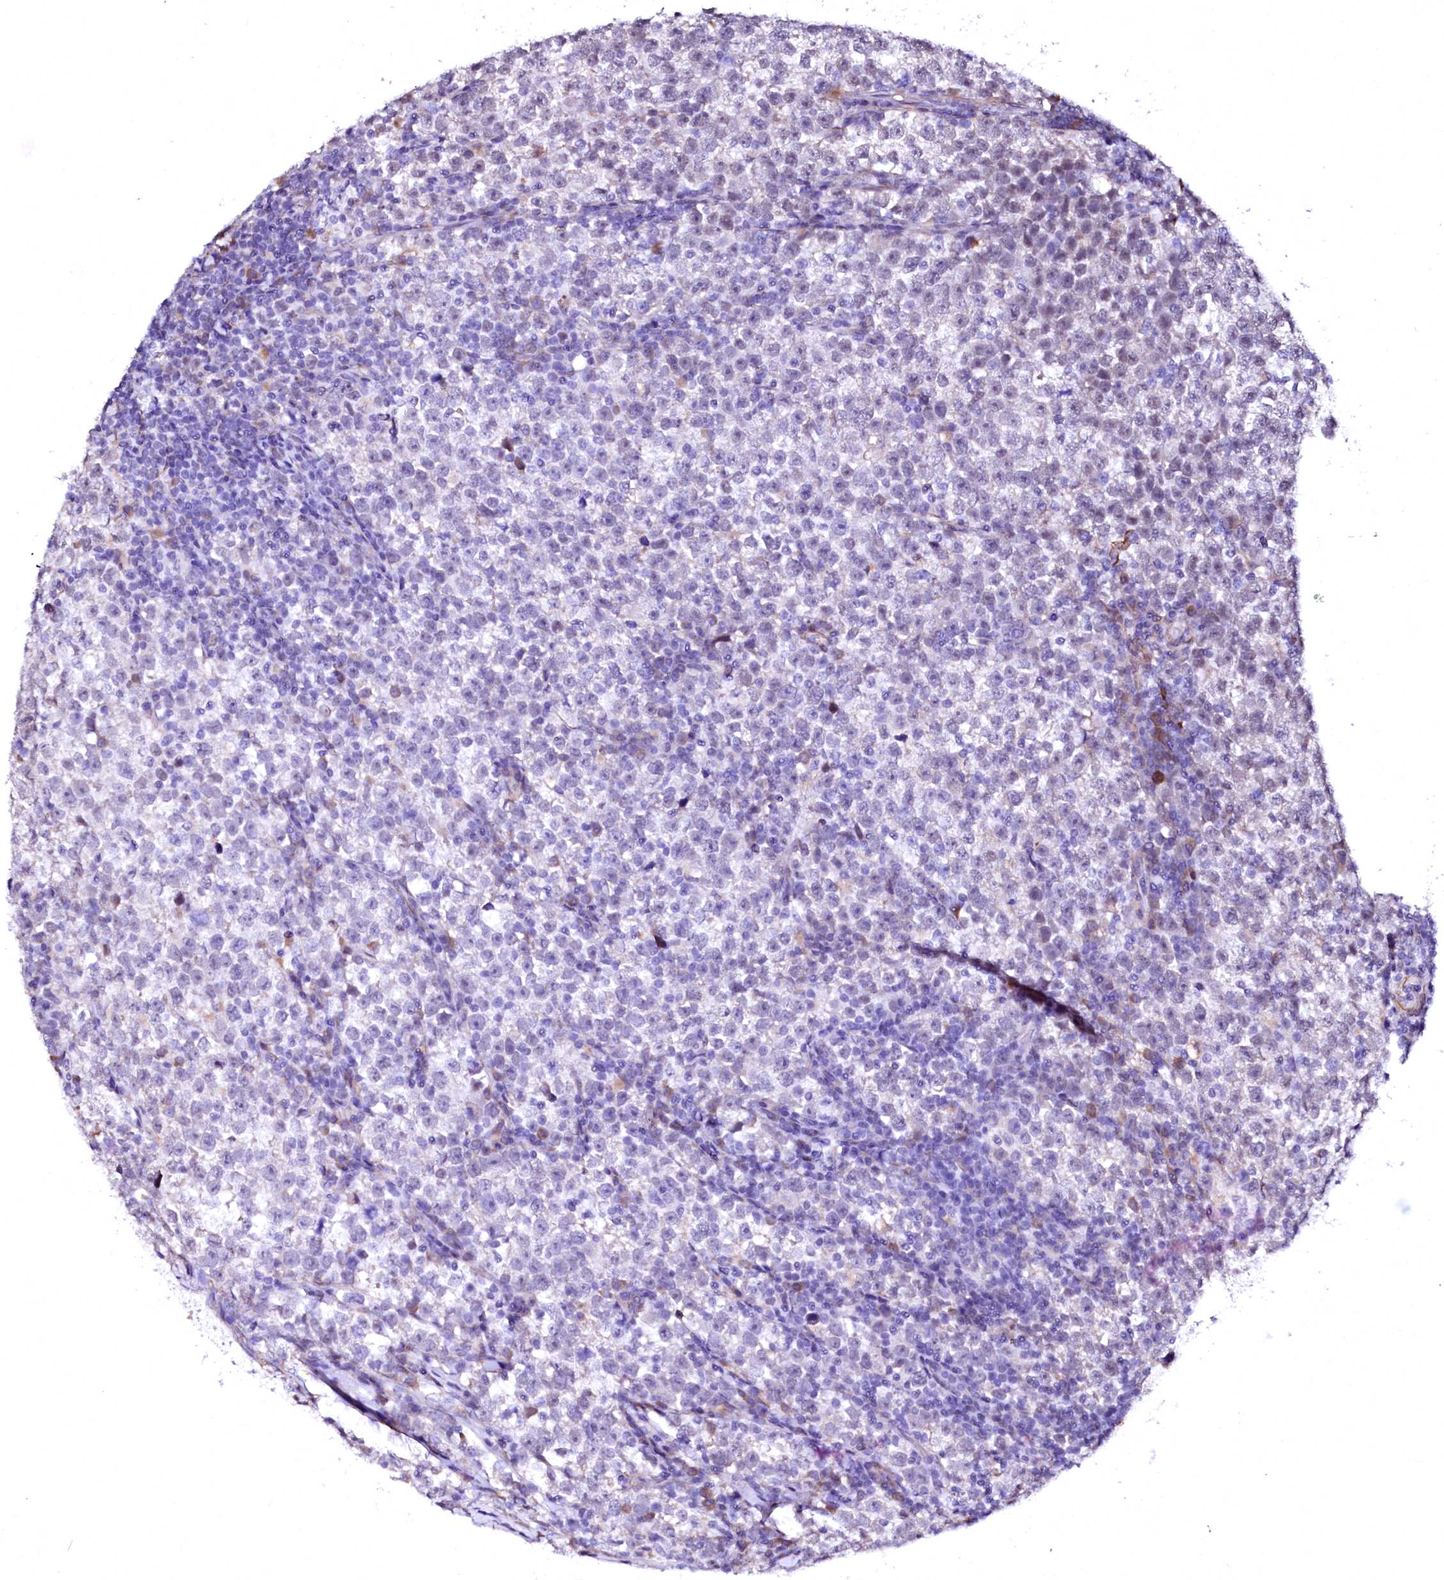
{"staining": {"intensity": "negative", "quantity": "none", "location": "none"}, "tissue": "testis cancer", "cell_type": "Tumor cells", "image_type": "cancer", "snomed": [{"axis": "morphology", "description": "Normal tissue, NOS"}, {"axis": "morphology", "description": "Seminoma, NOS"}, {"axis": "topography", "description": "Testis"}], "caption": "DAB (3,3'-diaminobenzidine) immunohistochemical staining of seminoma (testis) exhibits no significant expression in tumor cells. (Stains: DAB (3,3'-diaminobenzidine) IHC with hematoxylin counter stain, Microscopy: brightfield microscopy at high magnification).", "gene": "GPR176", "patient": {"sex": "male", "age": 43}}